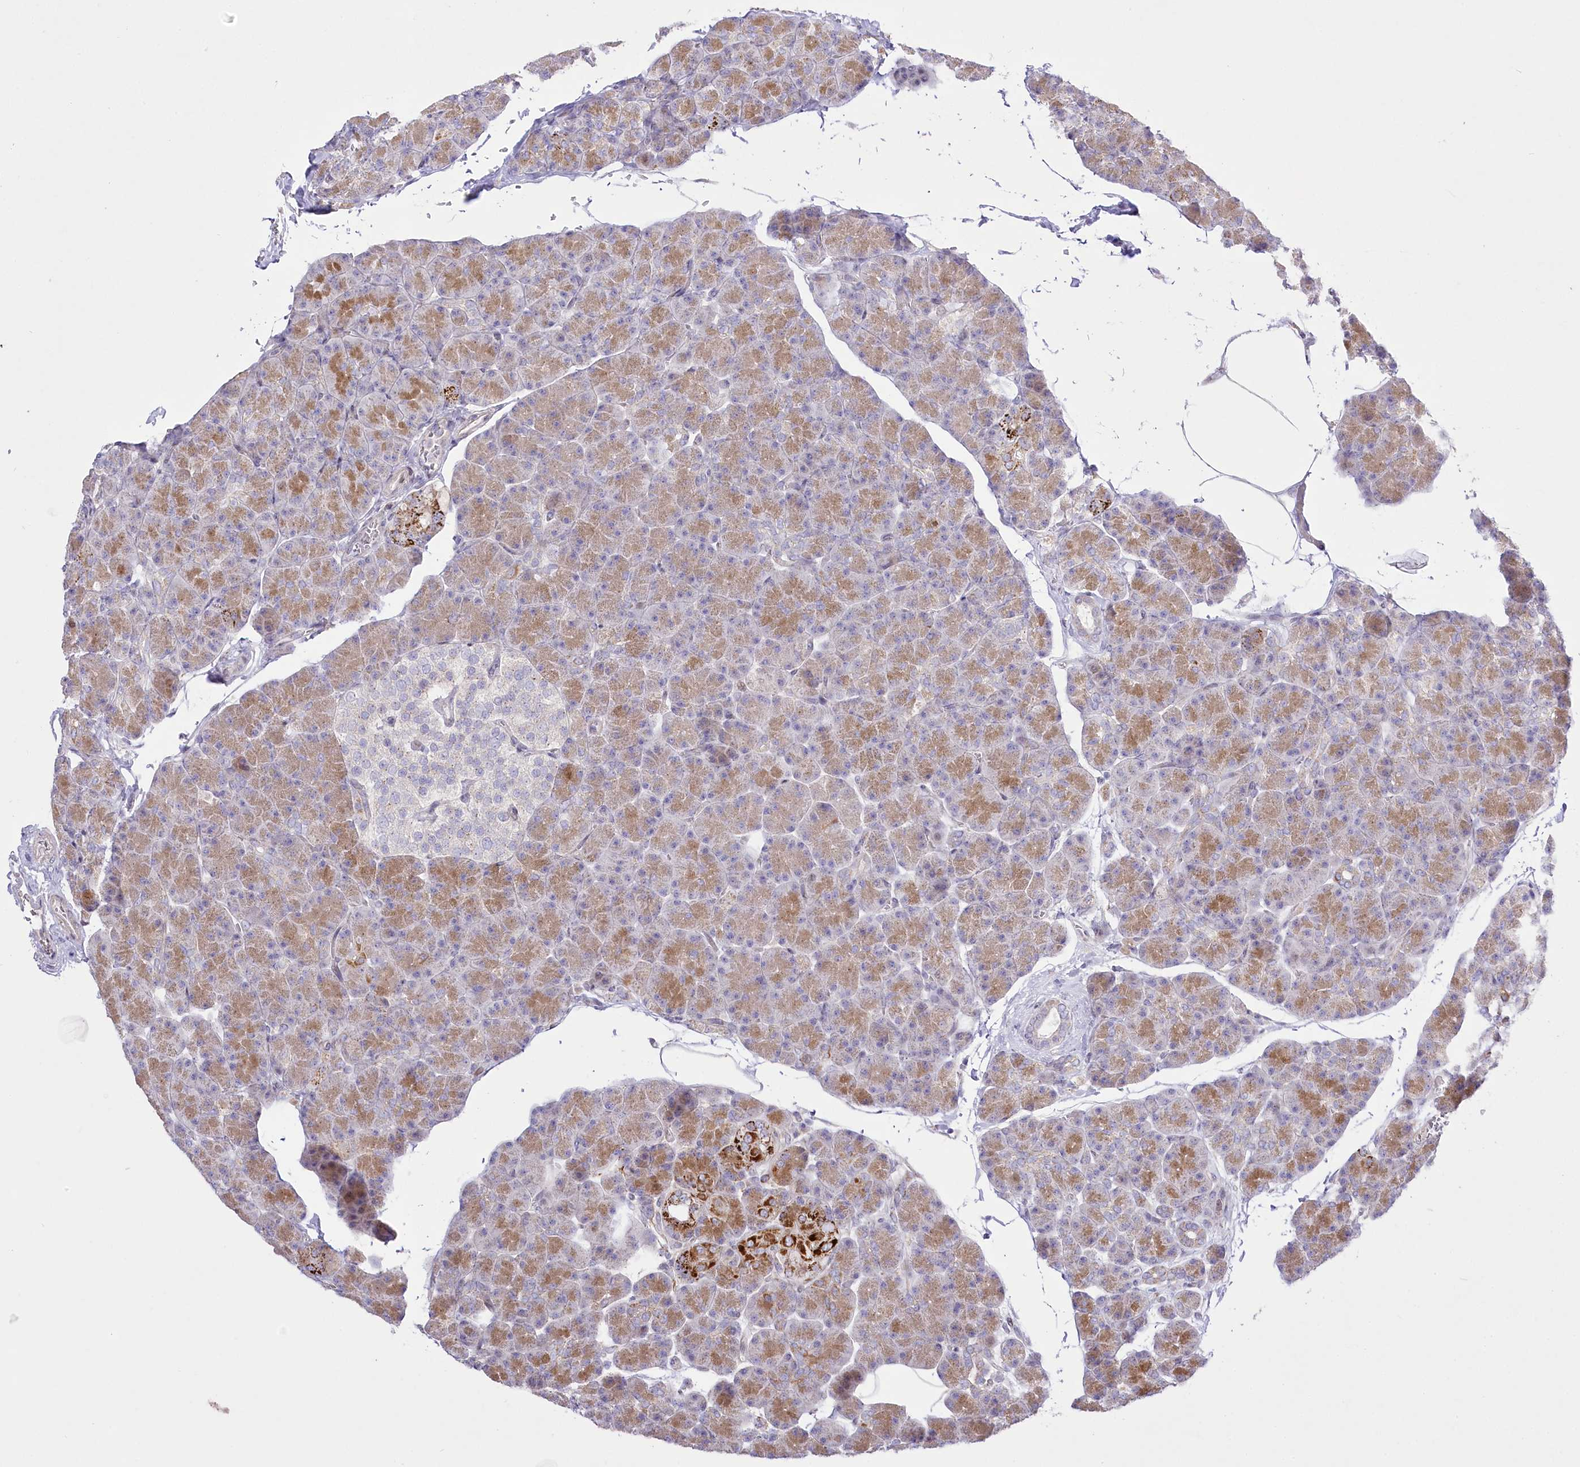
{"staining": {"intensity": "strong", "quantity": "25%-75%", "location": "cytoplasmic/membranous"}, "tissue": "pancreas", "cell_type": "Exocrine glandular cells", "image_type": "normal", "snomed": [{"axis": "morphology", "description": "Normal tissue, NOS"}, {"axis": "topography", "description": "Pancreas"}], "caption": "Protein staining by immunohistochemistry exhibits strong cytoplasmic/membranous positivity in about 25%-75% of exocrine glandular cells in unremarkable pancreas.", "gene": "CEP164", "patient": {"sex": "female", "age": 43}}